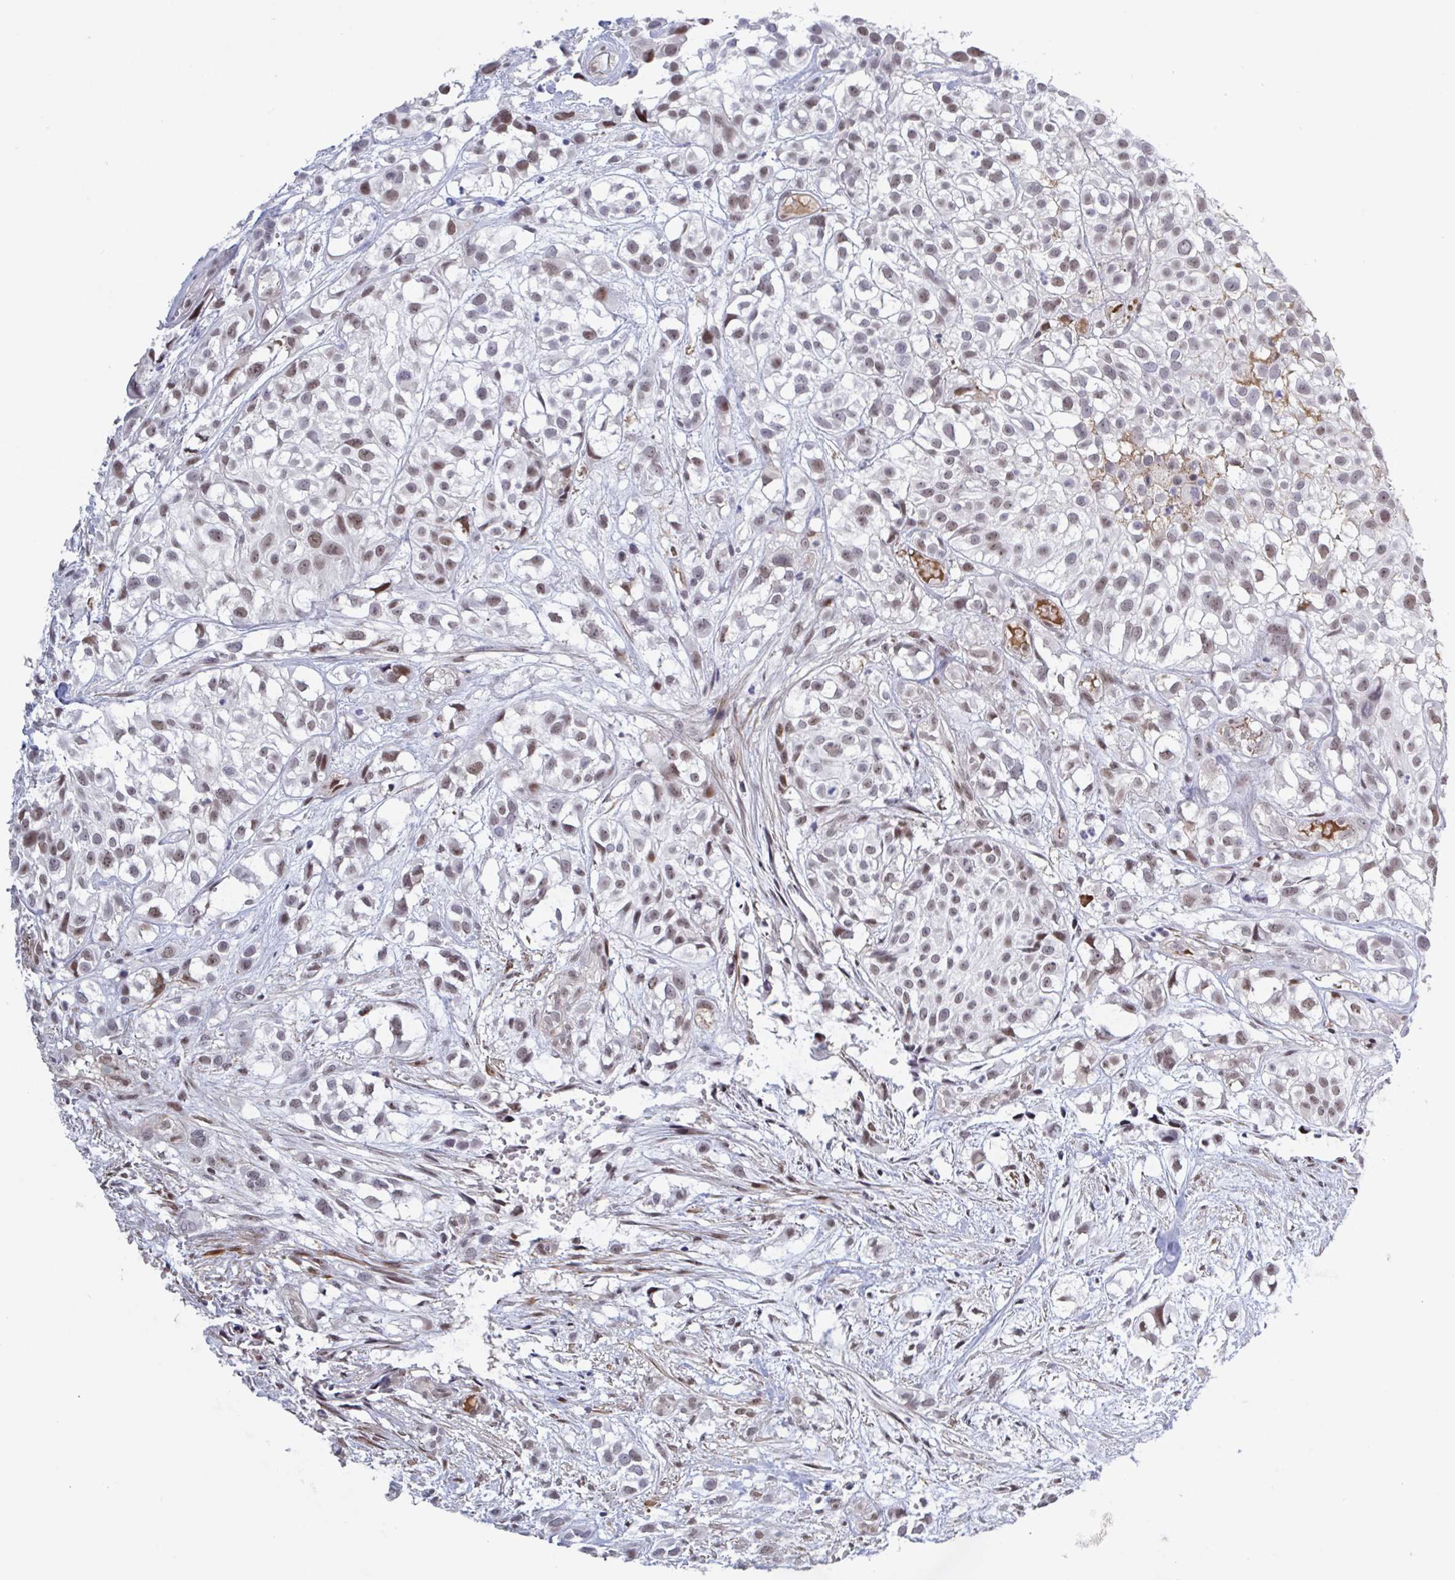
{"staining": {"intensity": "weak", "quantity": ">75%", "location": "nuclear"}, "tissue": "urothelial cancer", "cell_type": "Tumor cells", "image_type": "cancer", "snomed": [{"axis": "morphology", "description": "Urothelial carcinoma, High grade"}, {"axis": "topography", "description": "Urinary bladder"}], "caption": "This is an image of immunohistochemistry (IHC) staining of urothelial cancer, which shows weak staining in the nuclear of tumor cells.", "gene": "BCL7B", "patient": {"sex": "male", "age": 56}}